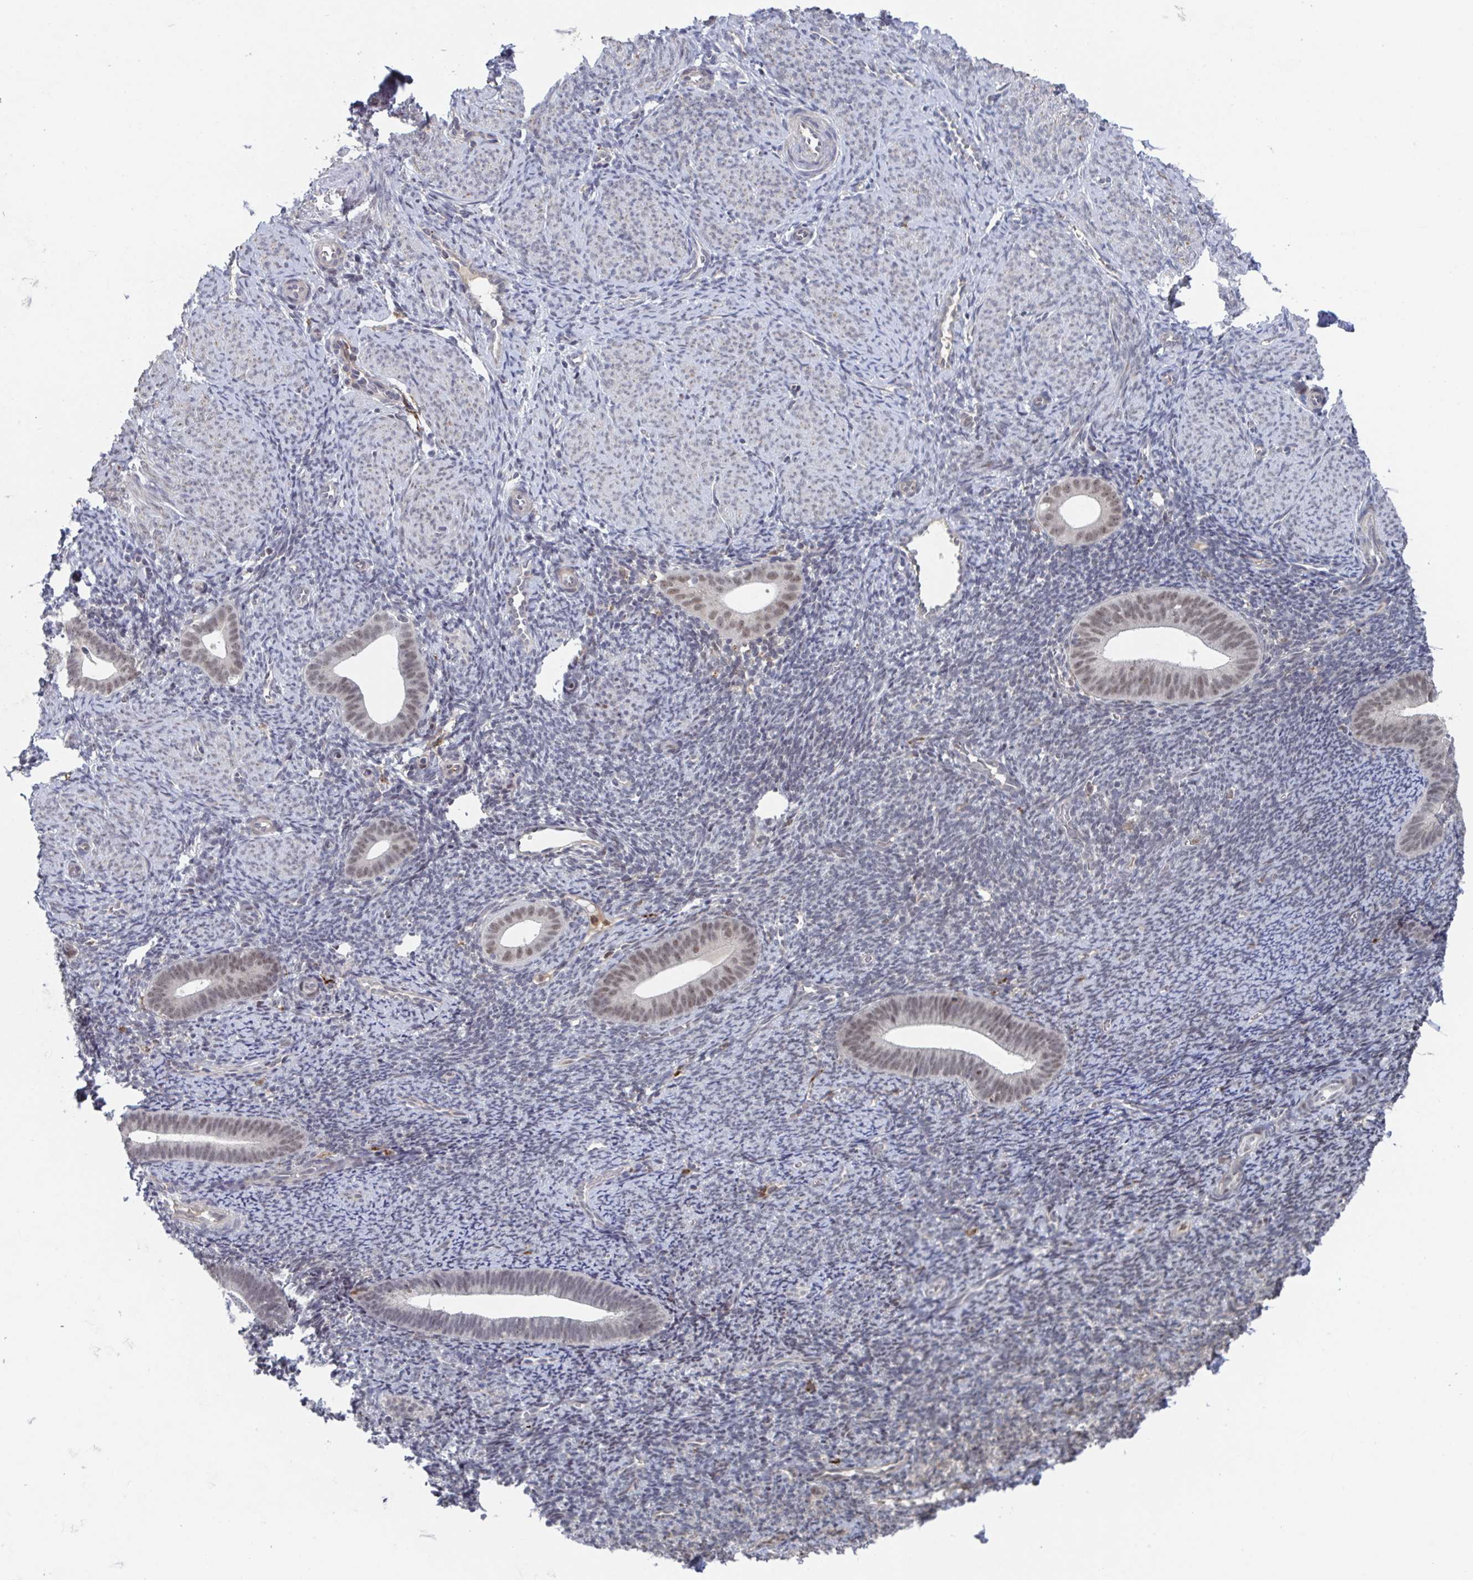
{"staining": {"intensity": "moderate", "quantity": "<25%", "location": "nuclear"}, "tissue": "endometrium", "cell_type": "Cells in endometrial stroma", "image_type": "normal", "snomed": [{"axis": "morphology", "description": "Normal tissue, NOS"}, {"axis": "topography", "description": "Endometrium"}], "caption": "Moderate nuclear staining for a protein is identified in approximately <25% of cells in endometrial stroma of normal endometrium using immunohistochemistry (IHC).", "gene": "RNF212", "patient": {"sex": "female", "age": 39}}